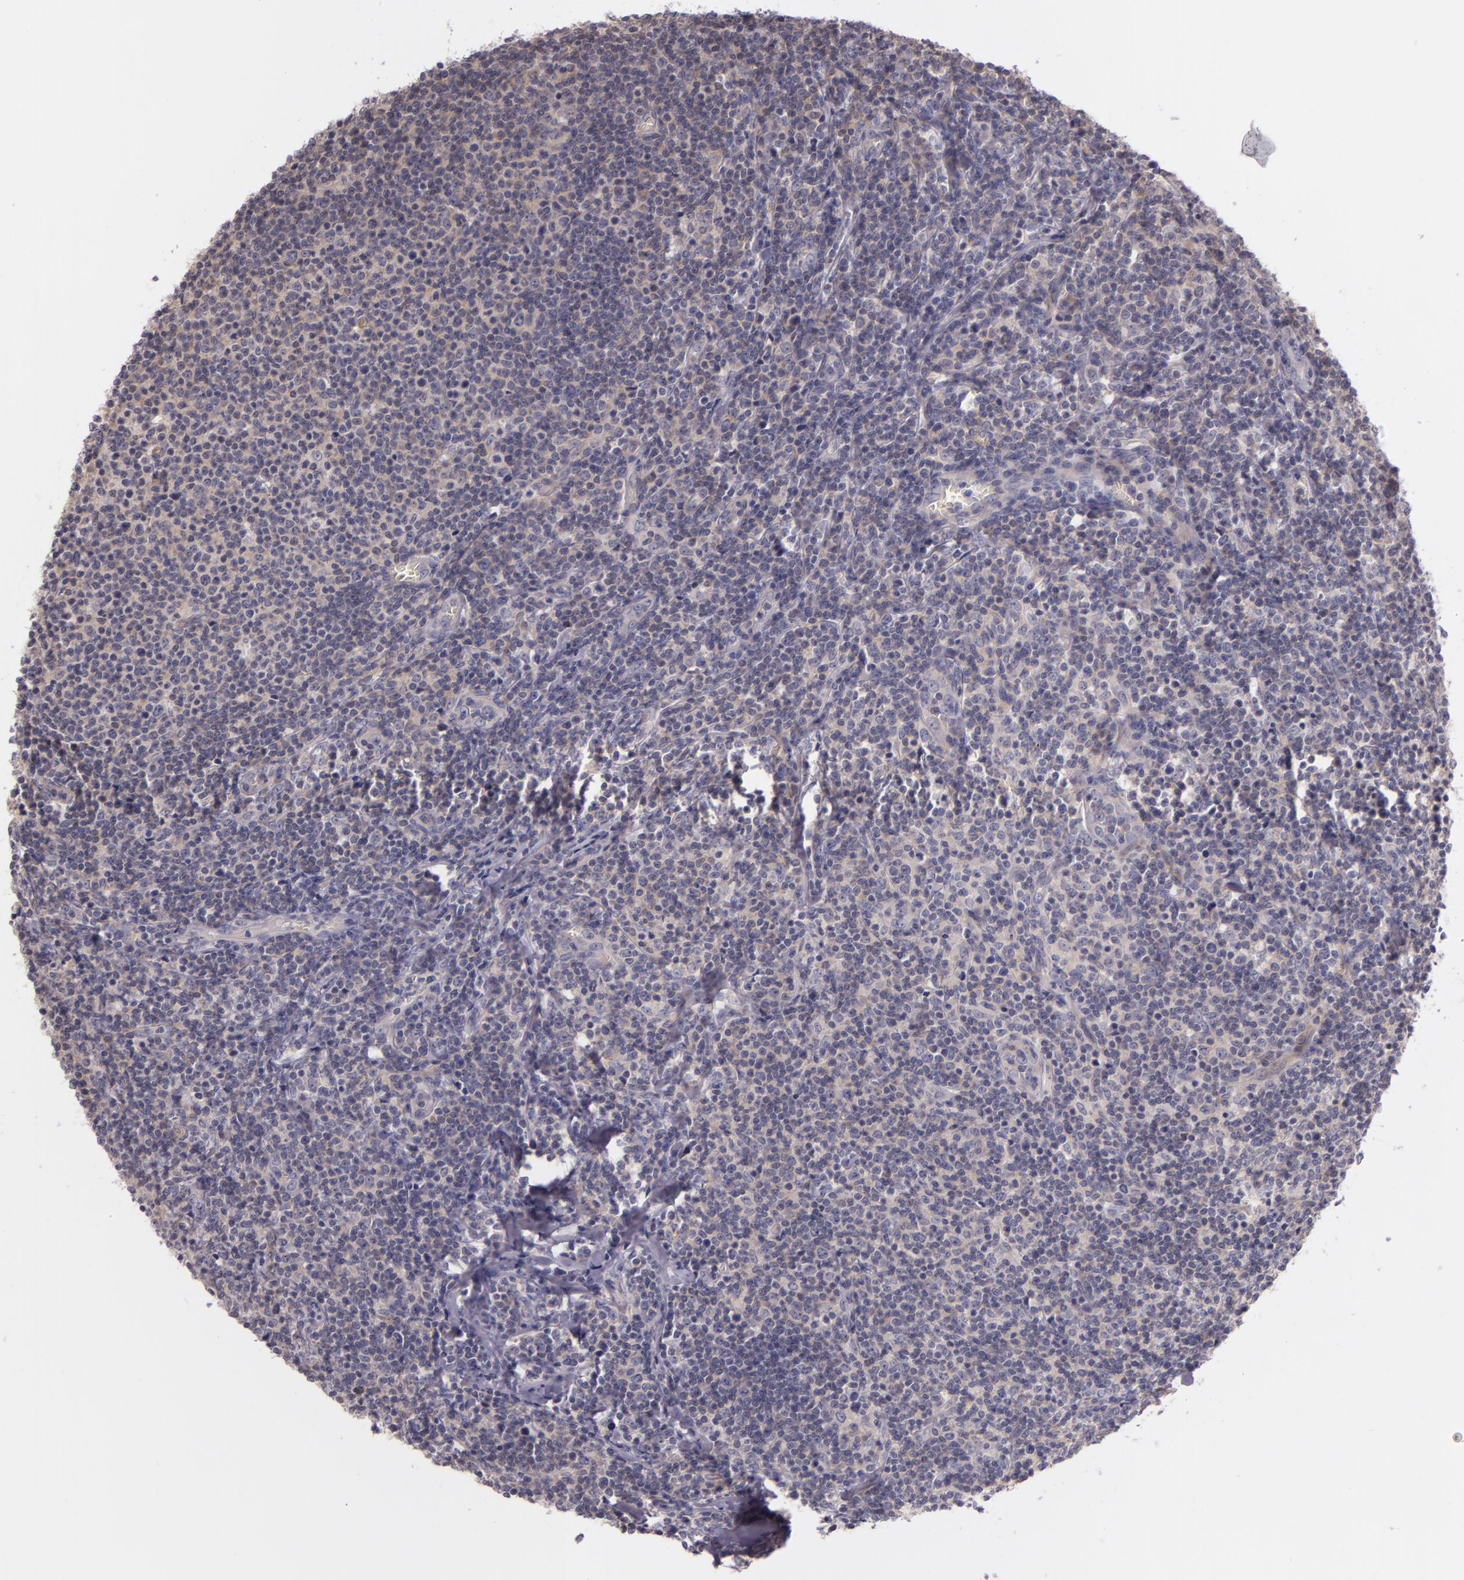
{"staining": {"intensity": "negative", "quantity": "none", "location": "none"}, "tissue": "lymphoma", "cell_type": "Tumor cells", "image_type": "cancer", "snomed": [{"axis": "morphology", "description": "Malignant lymphoma, non-Hodgkin's type, Low grade"}, {"axis": "topography", "description": "Lymph node"}], "caption": "Human lymphoma stained for a protein using immunohistochemistry (IHC) exhibits no expression in tumor cells.", "gene": "RALGAPA1", "patient": {"sex": "male", "age": 74}}